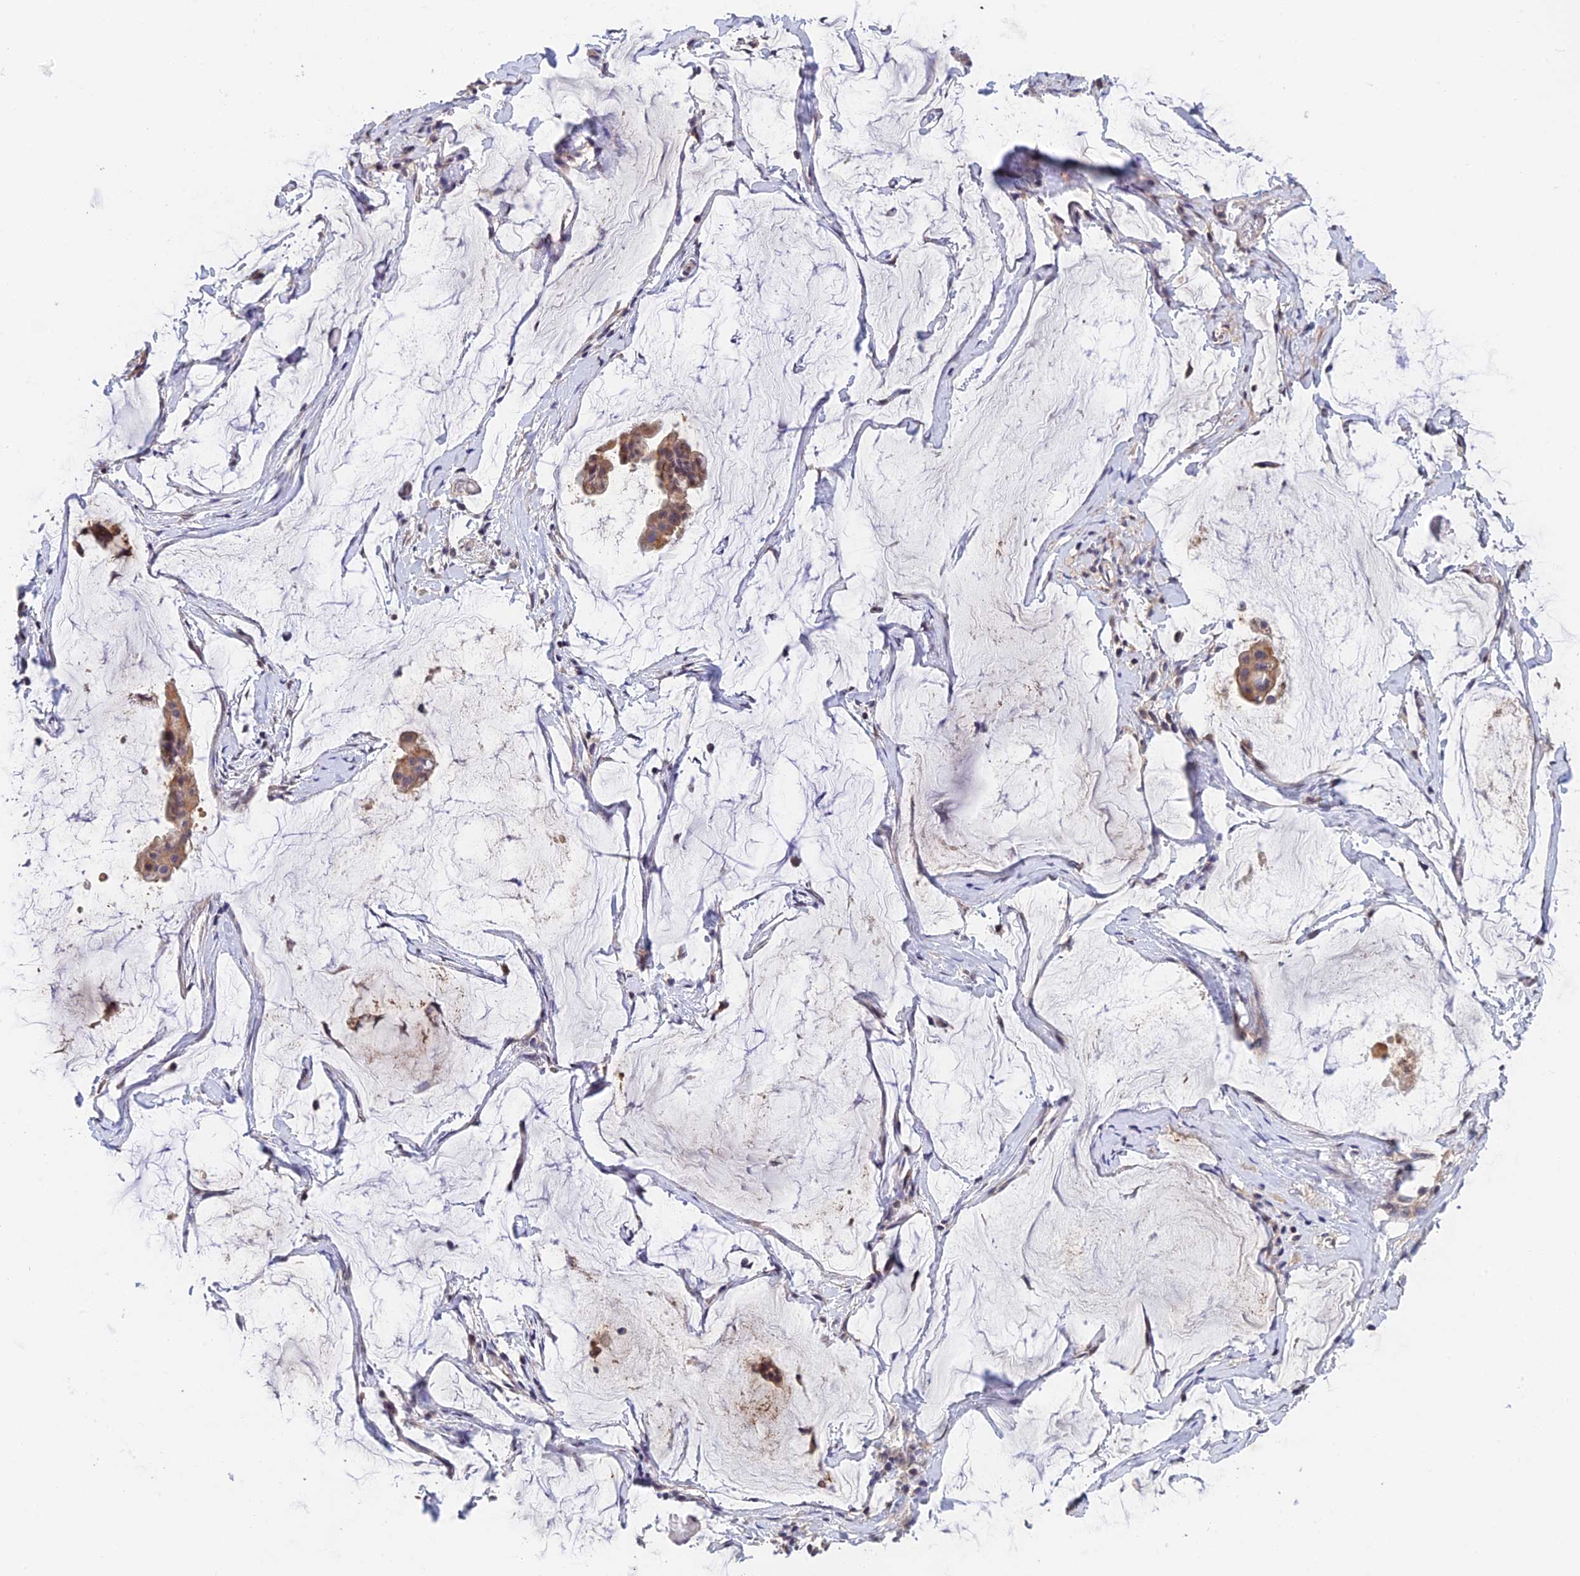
{"staining": {"intensity": "weak", "quantity": ">75%", "location": "cytoplasmic/membranous"}, "tissue": "ovarian cancer", "cell_type": "Tumor cells", "image_type": "cancer", "snomed": [{"axis": "morphology", "description": "Cystadenocarcinoma, mucinous, NOS"}, {"axis": "topography", "description": "Ovary"}], "caption": "Mucinous cystadenocarcinoma (ovarian) tissue displays weak cytoplasmic/membranous positivity in approximately >75% of tumor cells, visualized by immunohistochemistry.", "gene": "CWH43", "patient": {"sex": "female", "age": 73}}